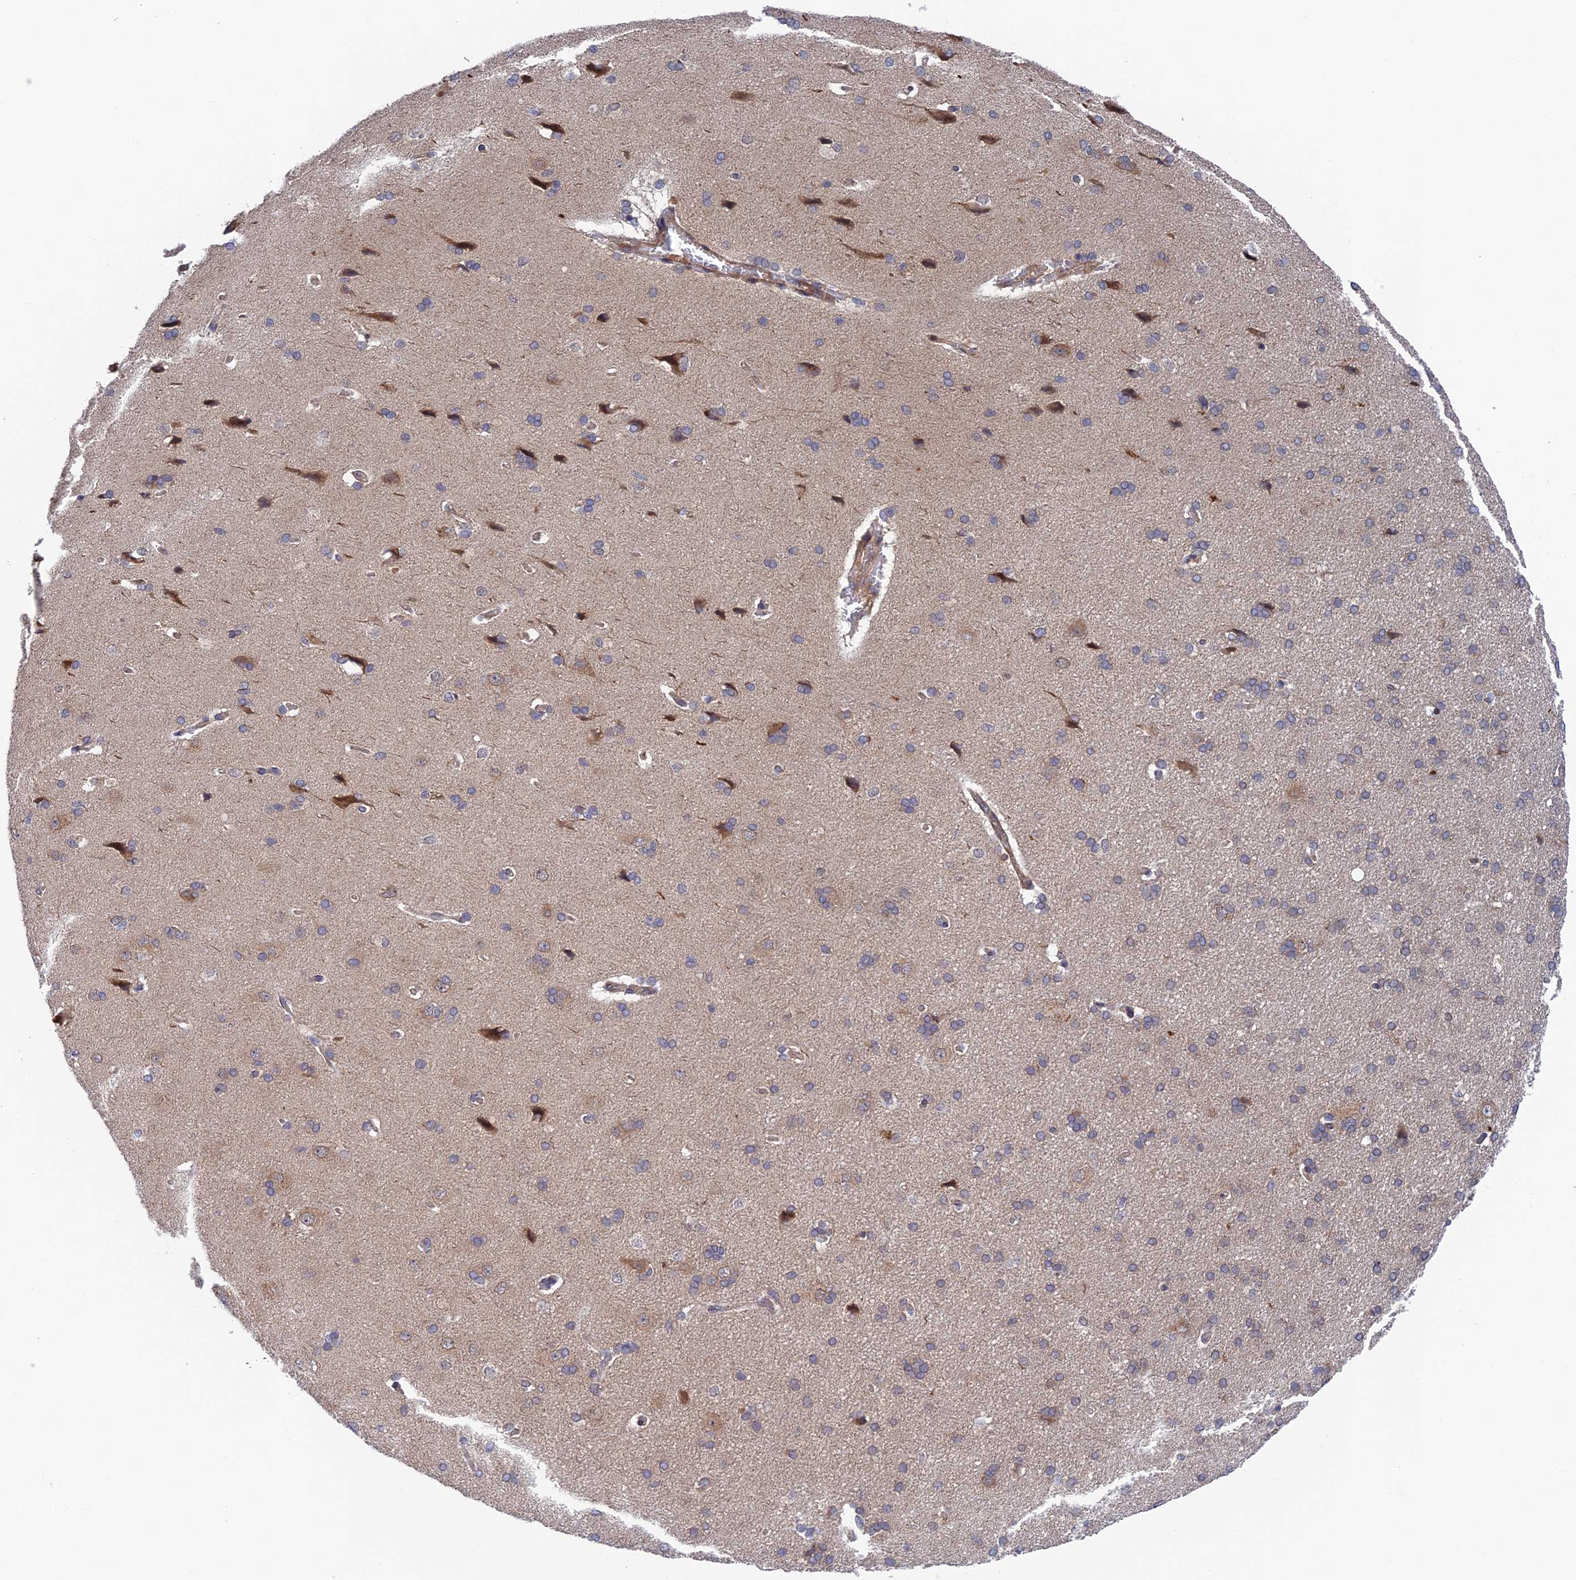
{"staining": {"intensity": "weak", "quantity": ">75%", "location": "cytoplasmic/membranous"}, "tissue": "cerebral cortex", "cell_type": "Endothelial cells", "image_type": "normal", "snomed": [{"axis": "morphology", "description": "Normal tissue, NOS"}, {"axis": "topography", "description": "Cerebral cortex"}], "caption": "Immunohistochemical staining of unremarkable cerebral cortex exhibits weak cytoplasmic/membranous protein expression in about >75% of endothelial cells.", "gene": "UROS", "patient": {"sex": "male", "age": 62}}